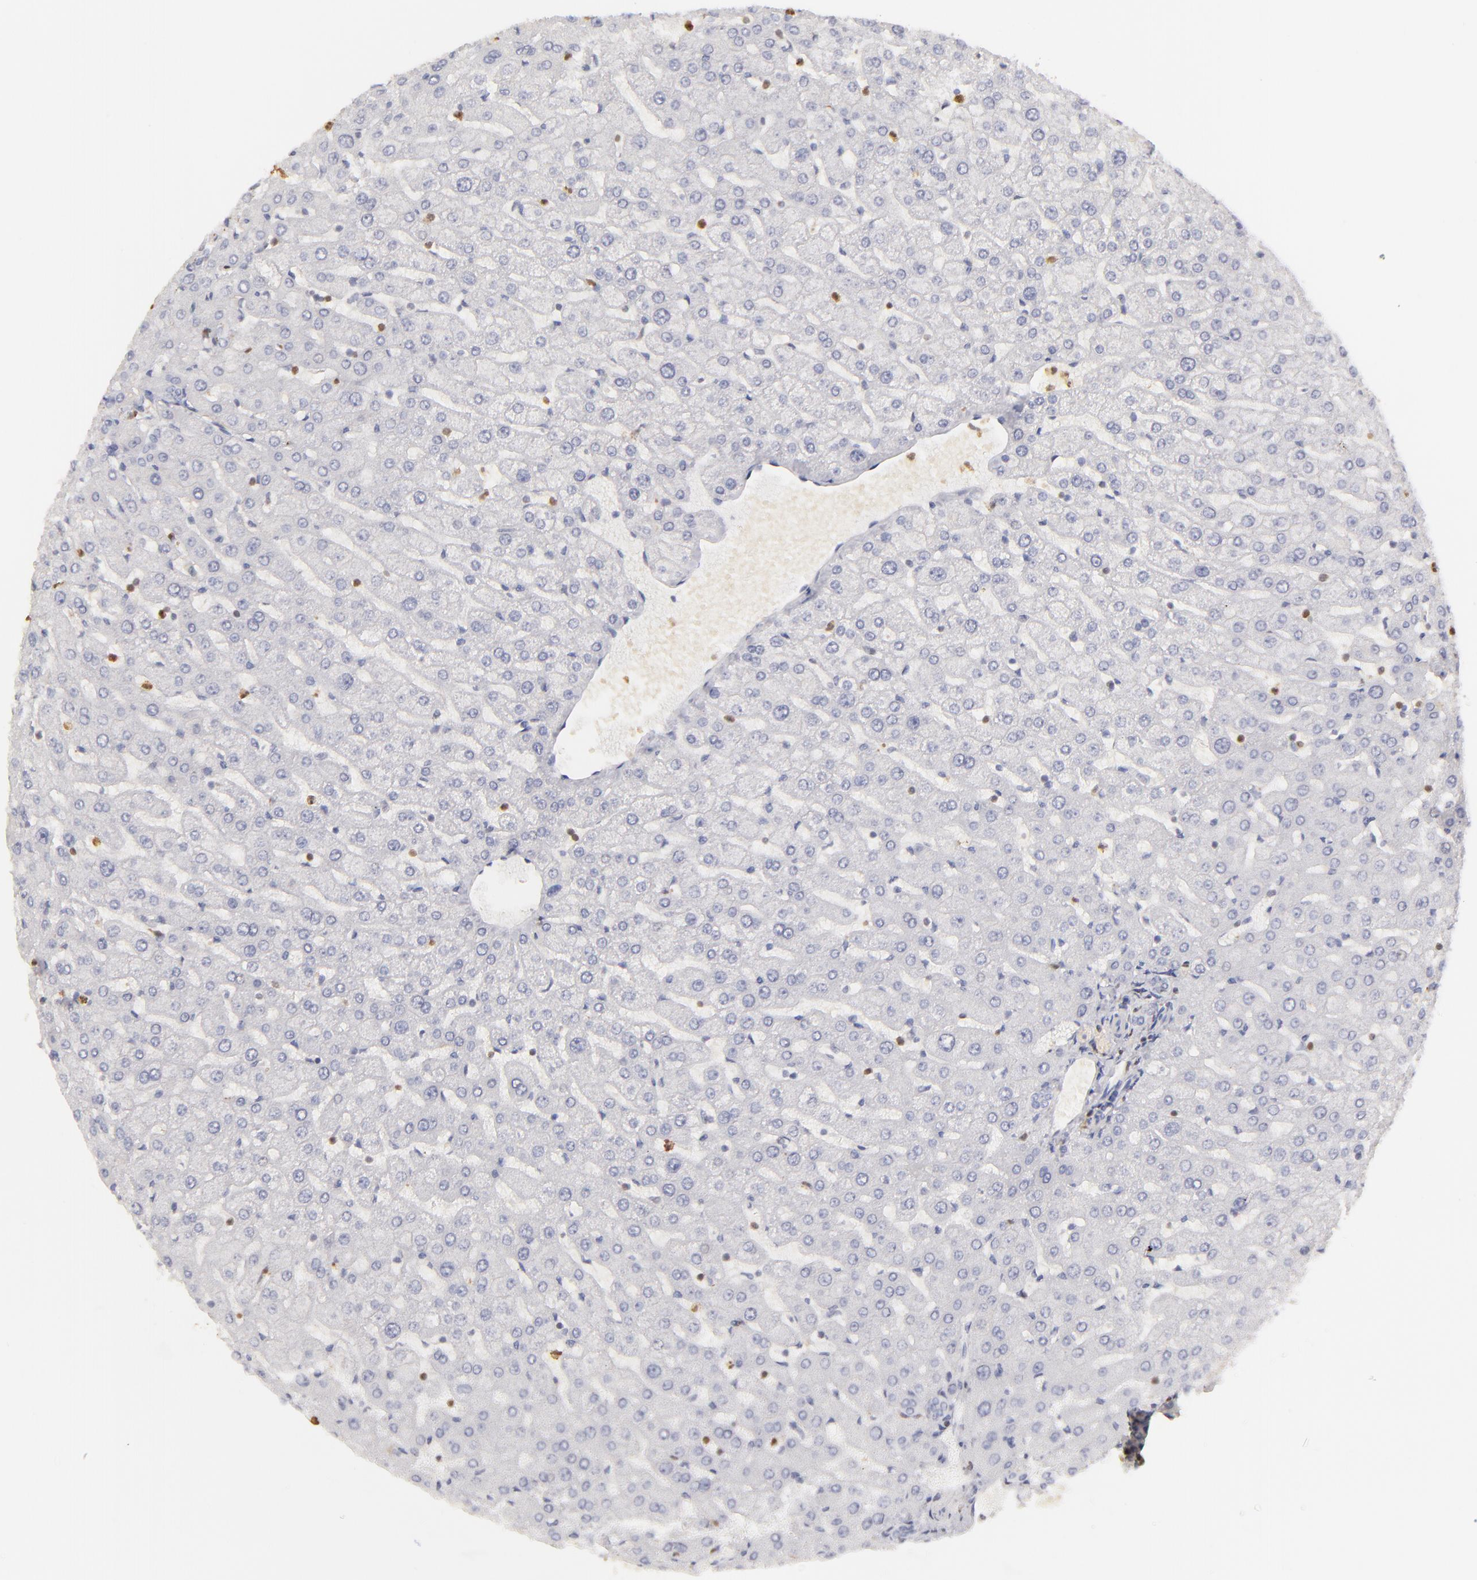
{"staining": {"intensity": "negative", "quantity": "none", "location": "none"}, "tissue": "liver", "cell_type": "Cholangiocytes", "image_type": "normal", "snomed": [{"axis": "morphology", "description": "Normal tissue, NOS"}, {"axis": "morphology", "description": "Fibrosis, NOS"}, {"axis": "topography", "description": "Liver"}], "caption": "DAB immunohistochemical staining of unremarkable human liver demonstrates no significant staining in cholangiocytes. (DAB IHC visualized using brightfield microscopy, high magnification).", "gene": "S100A2", "patient": {"sex": "female", "age": 29}}